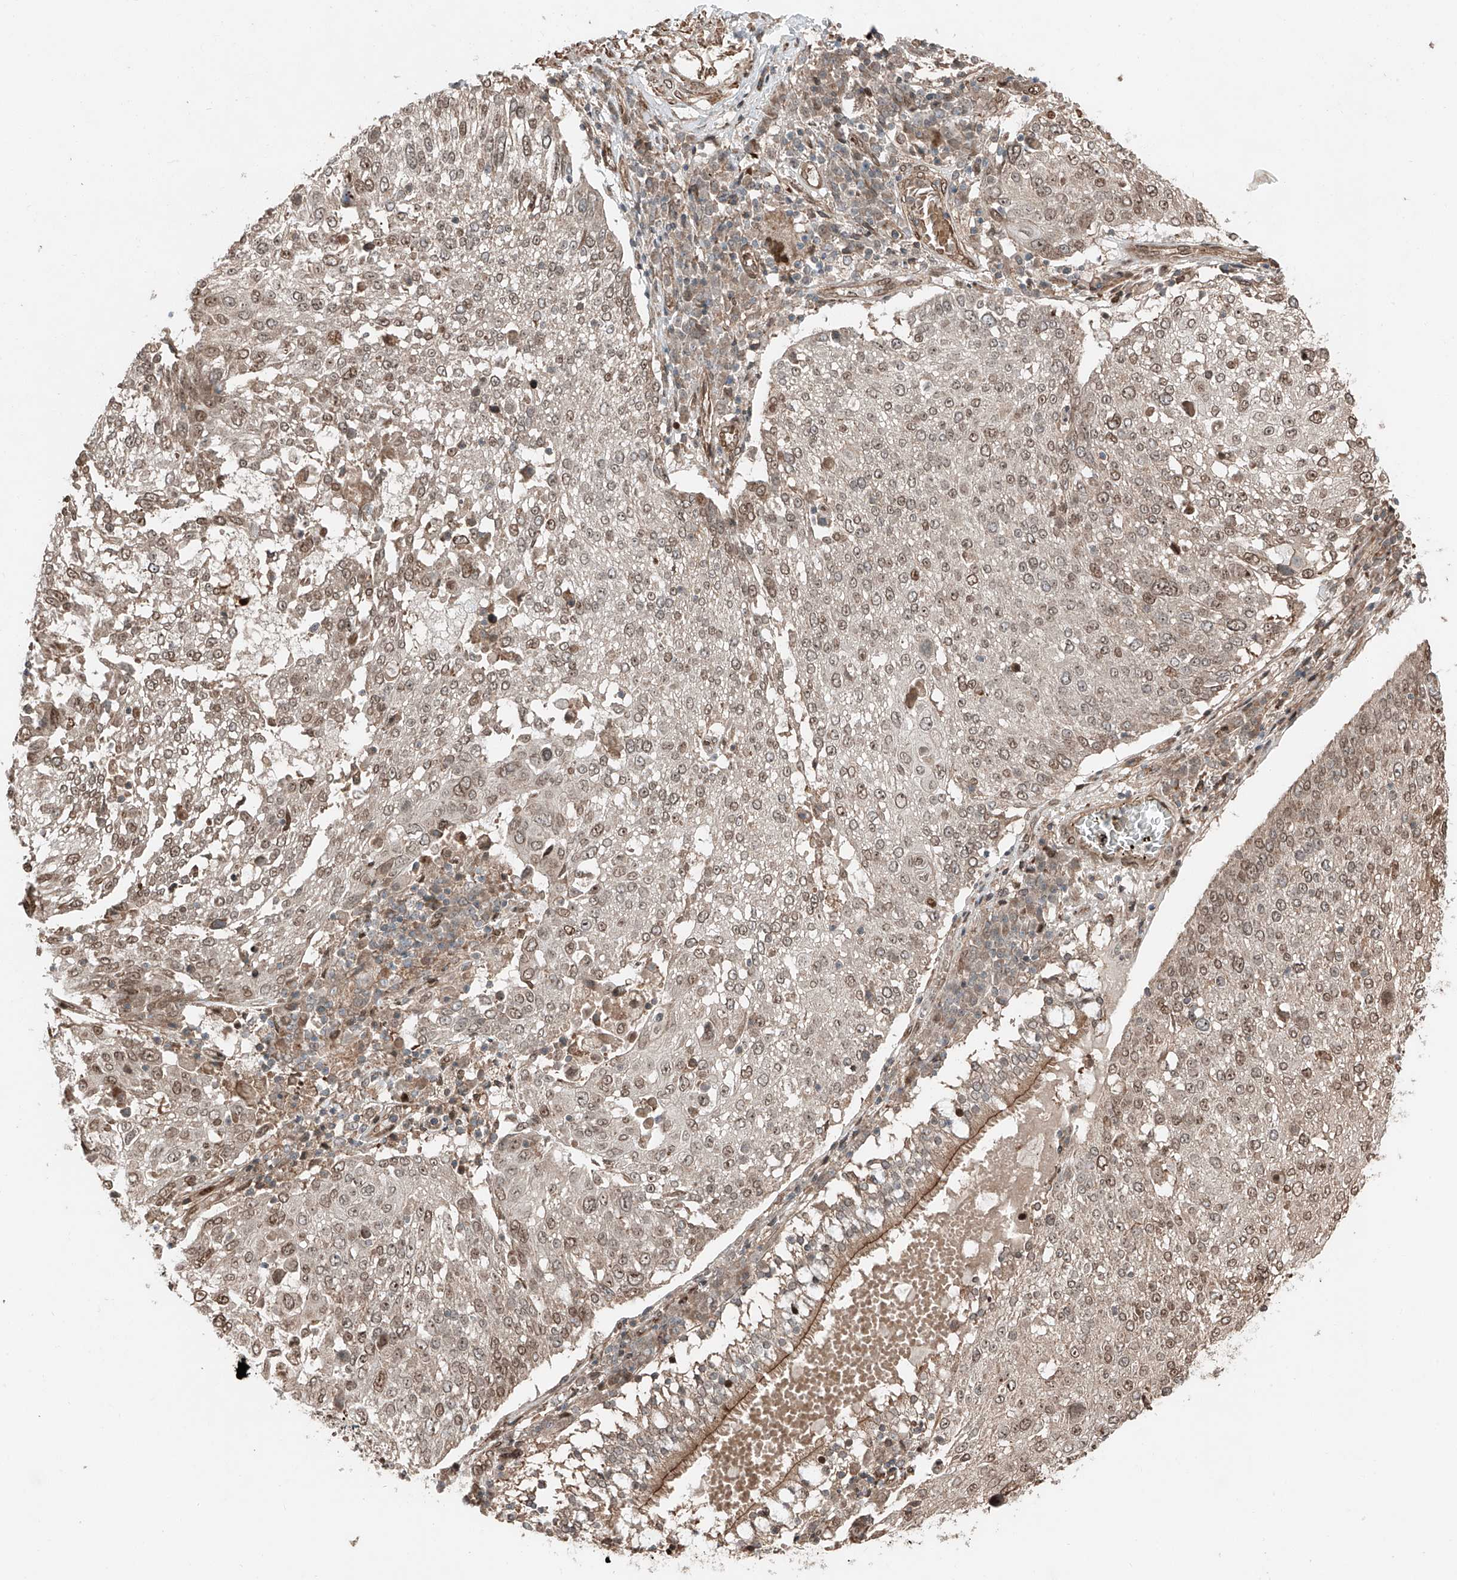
{"staining": {"intensity": "weak", "quantity": ">75%", "location": "nuclear"}, "tissue": "lung cancer", "cell_type": "Tumor cells", "image_type": "cancer", "snomed": [{"axis": "morphology", "description": "Squamous cell carcinoma, NOS"}, {"axis": "topography", "description": "Lung"}], "caption": "IHC histopathology image of lung squamous cell carcinoma stained for a protein (brown), which demonstrates low levels of weak nuclear positivity in approximately >75% of tumor cells.", "gene": "CEP162", "patient": {"sex": "male", "age": 65}}